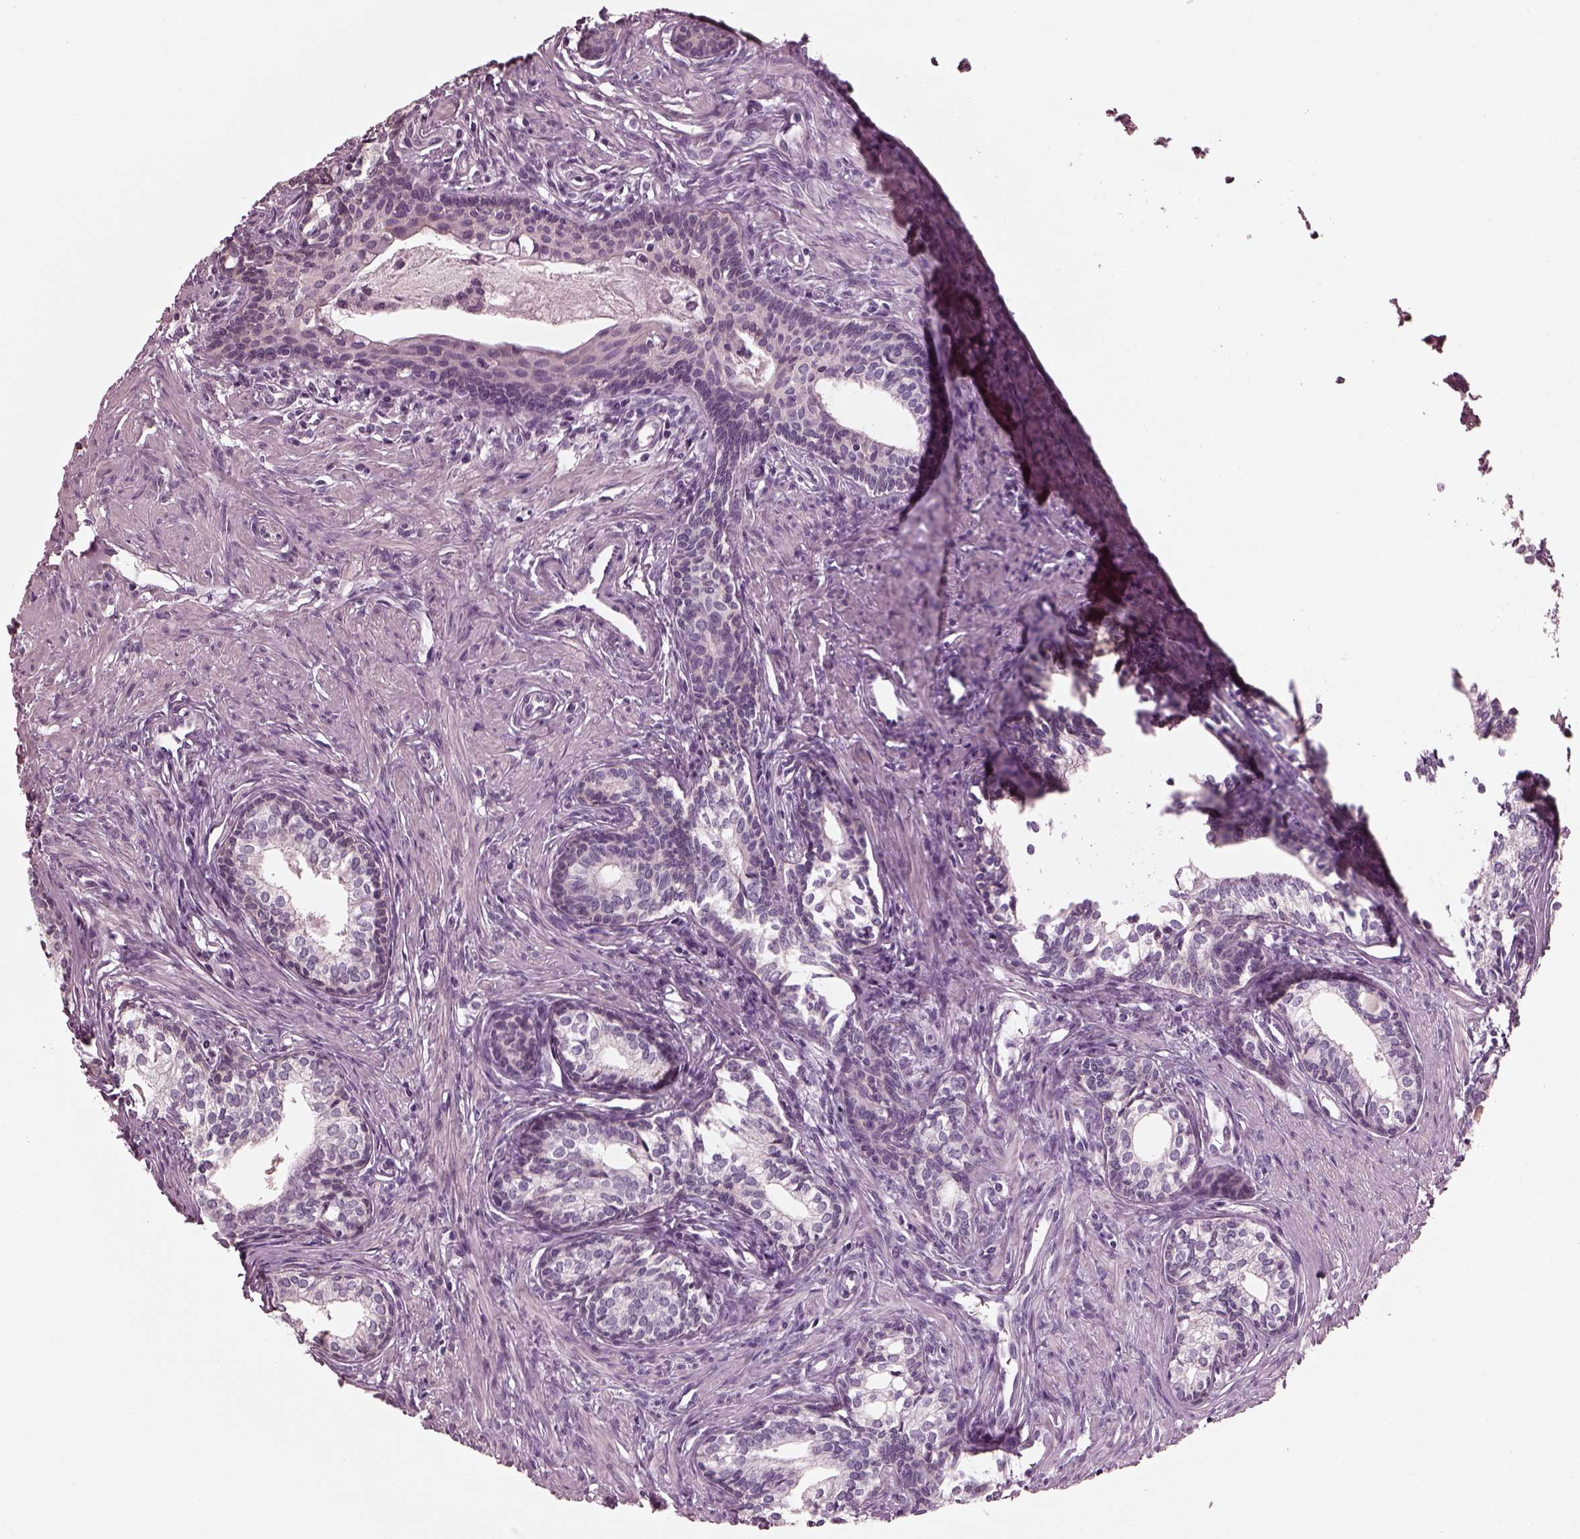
{"staining": {"intensity": "negative", "quantity": "none", "location": "none"}, "tissue": "prostate", "cell_type": "Glandular cells", "image_type": "normal", "snomed": [{"axis": "morphology", "description": "Normal tissue, NOS"}, {"axis": "topography", "description": "Prostate"}], "caption": "Immunohistochemical staining of normal prostate reveals no significant staining in glandular cells. (Brightfield microscopy of DAB immunohistochemistry (IHC) at high magnification).", "gene": "BFSP1", "patient": {"sex": "male", "age": 60}}